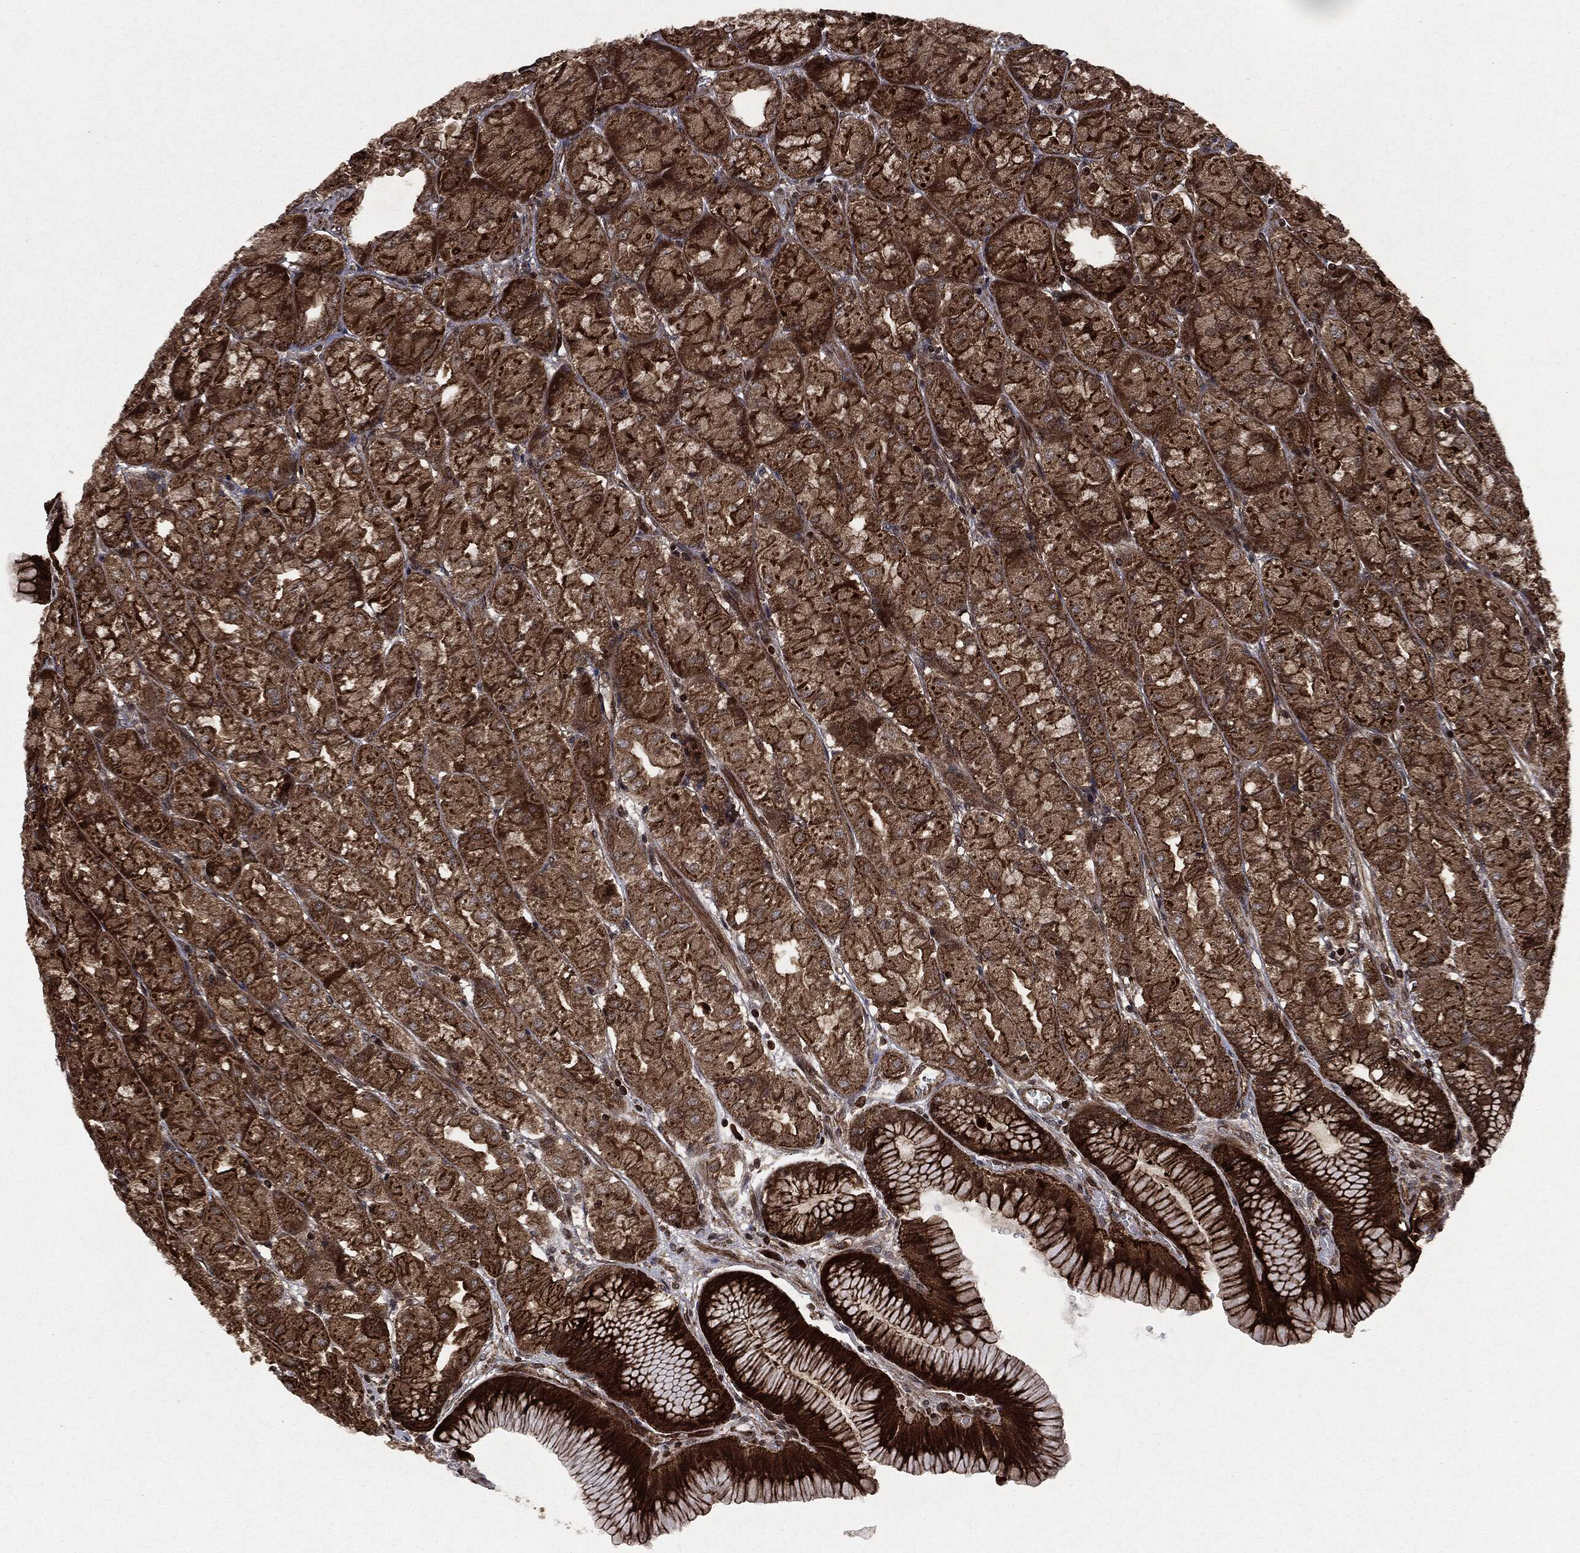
{"staining": {"intensity": "strong", "quantity": ">75%", "location": "cytoplasmic/membranous,nuclear"}, "tissue": "stomach", "cell_type": "Glandular cells", "image_type": "normal", "snomed": [{"axis": "morphology", "description": "Normal tissue, NOS"}, {"axis": "morphology", "description": "Adenocarcinoma, NOS"}, {"axis": "morphology", "description": "Adenocarcinoma, High grade"}, {"axis": "topography", "description": "Stomach, upper"}, {"axis": "topography", "description": "Stomach"}], "caption": "Glandular cells display high levels of strong cytoplasmic/membranous,nuclear positivity in approximately >75% of cells in normal human stomach.", "gene": "CARD6", "patient": {"sex": "female", "age": 65}}